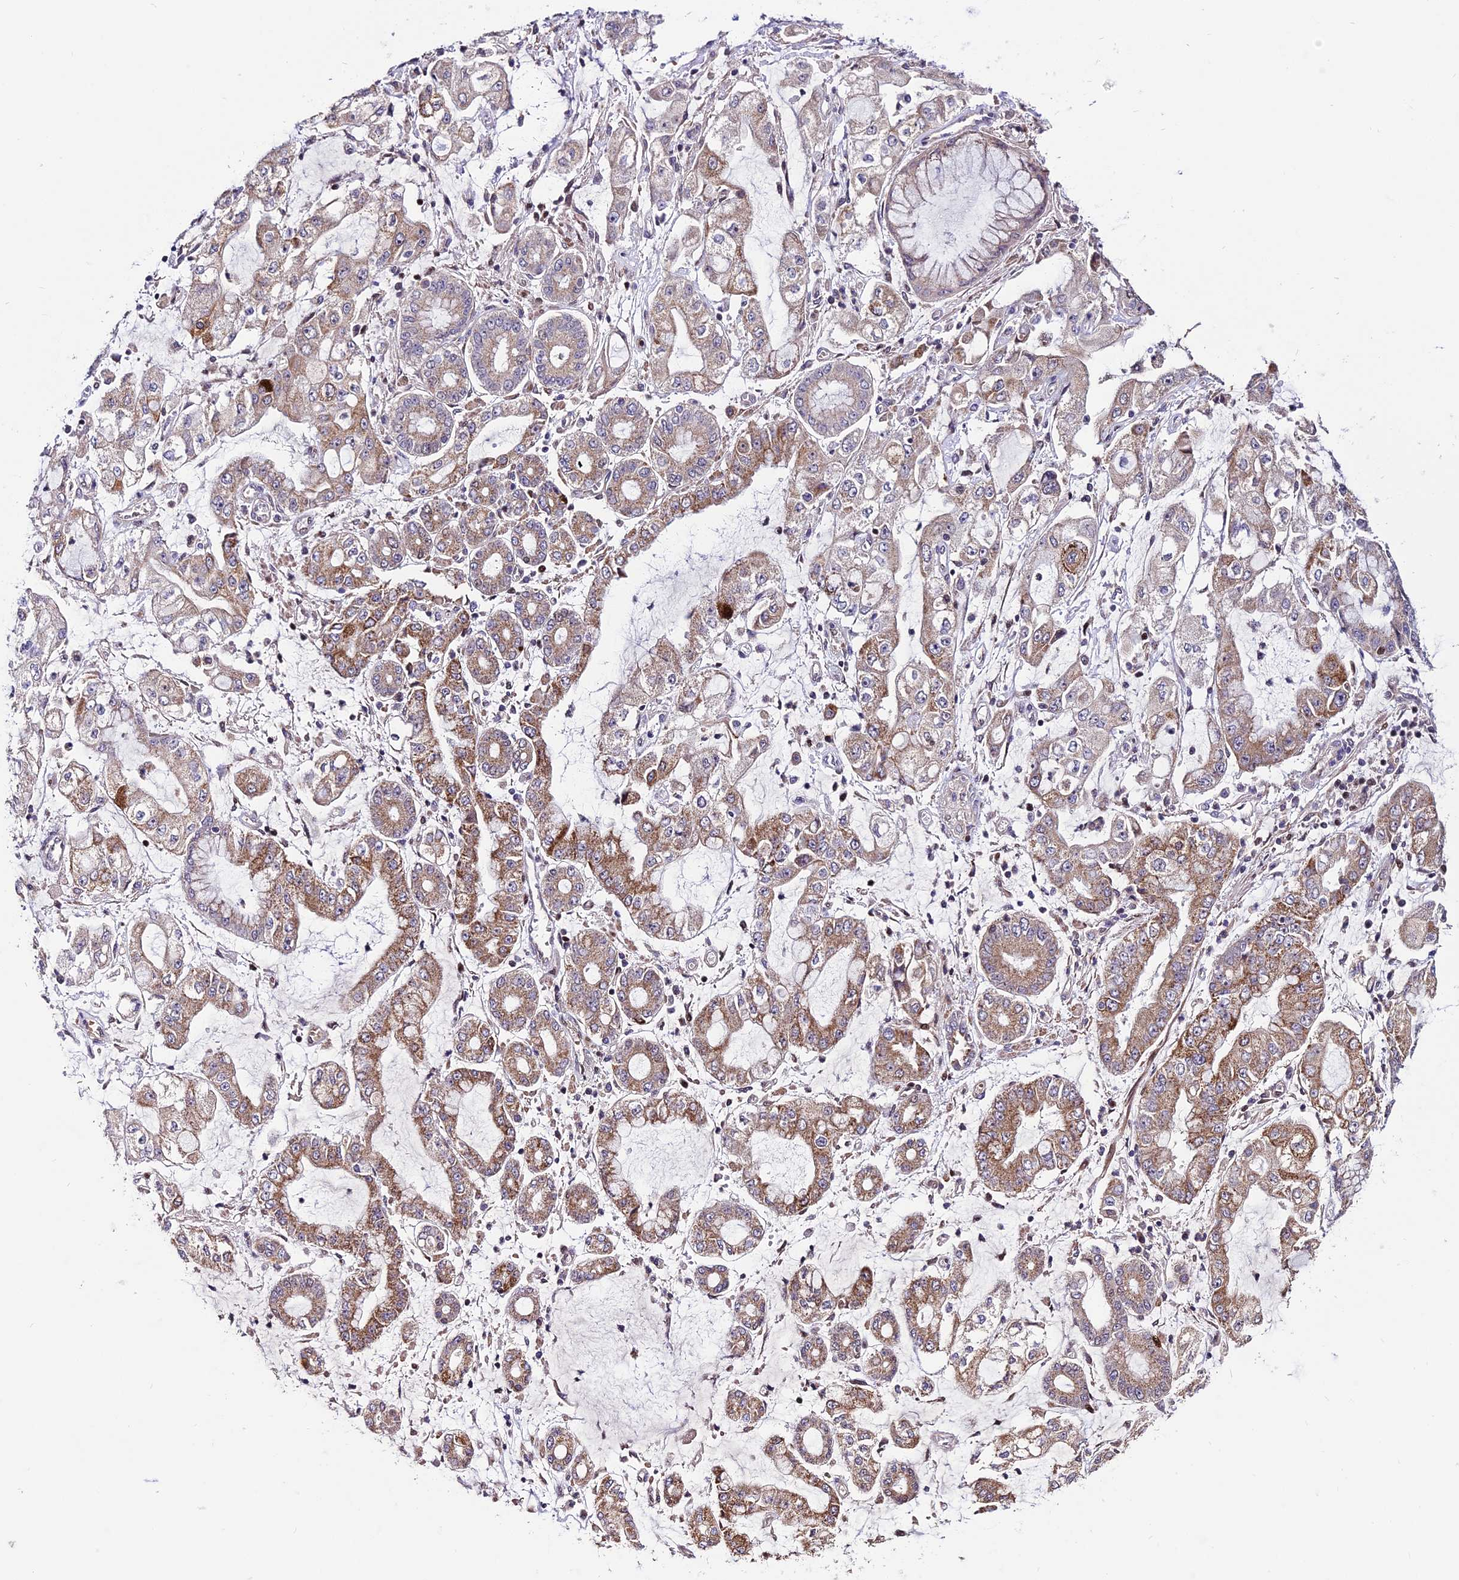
{"staining": {"intensity": "moderate", "quantity": ">75%", "location": "cytoplasmic/membranous"}, "tissue": "stomach cancer", "cell_type": "Tumor cells", "image_type": "cancer", "snomed": [{"axis": "morphology", "description": "Adenocarcinoma, NOS"}, {"axis": "topography", "description": "Stomach"}], "caption": "This image demonstrates stomach adenocarcinoma stained with immunohistochemistry (IHC) to label a protein in brown. The cytoplasmic/membranous of tumor cells show moderate positivity for the protein. Nuclei are counter-stained blue.", "gene": "CIB3", "patient": {"sex": "male", "age": 76}}